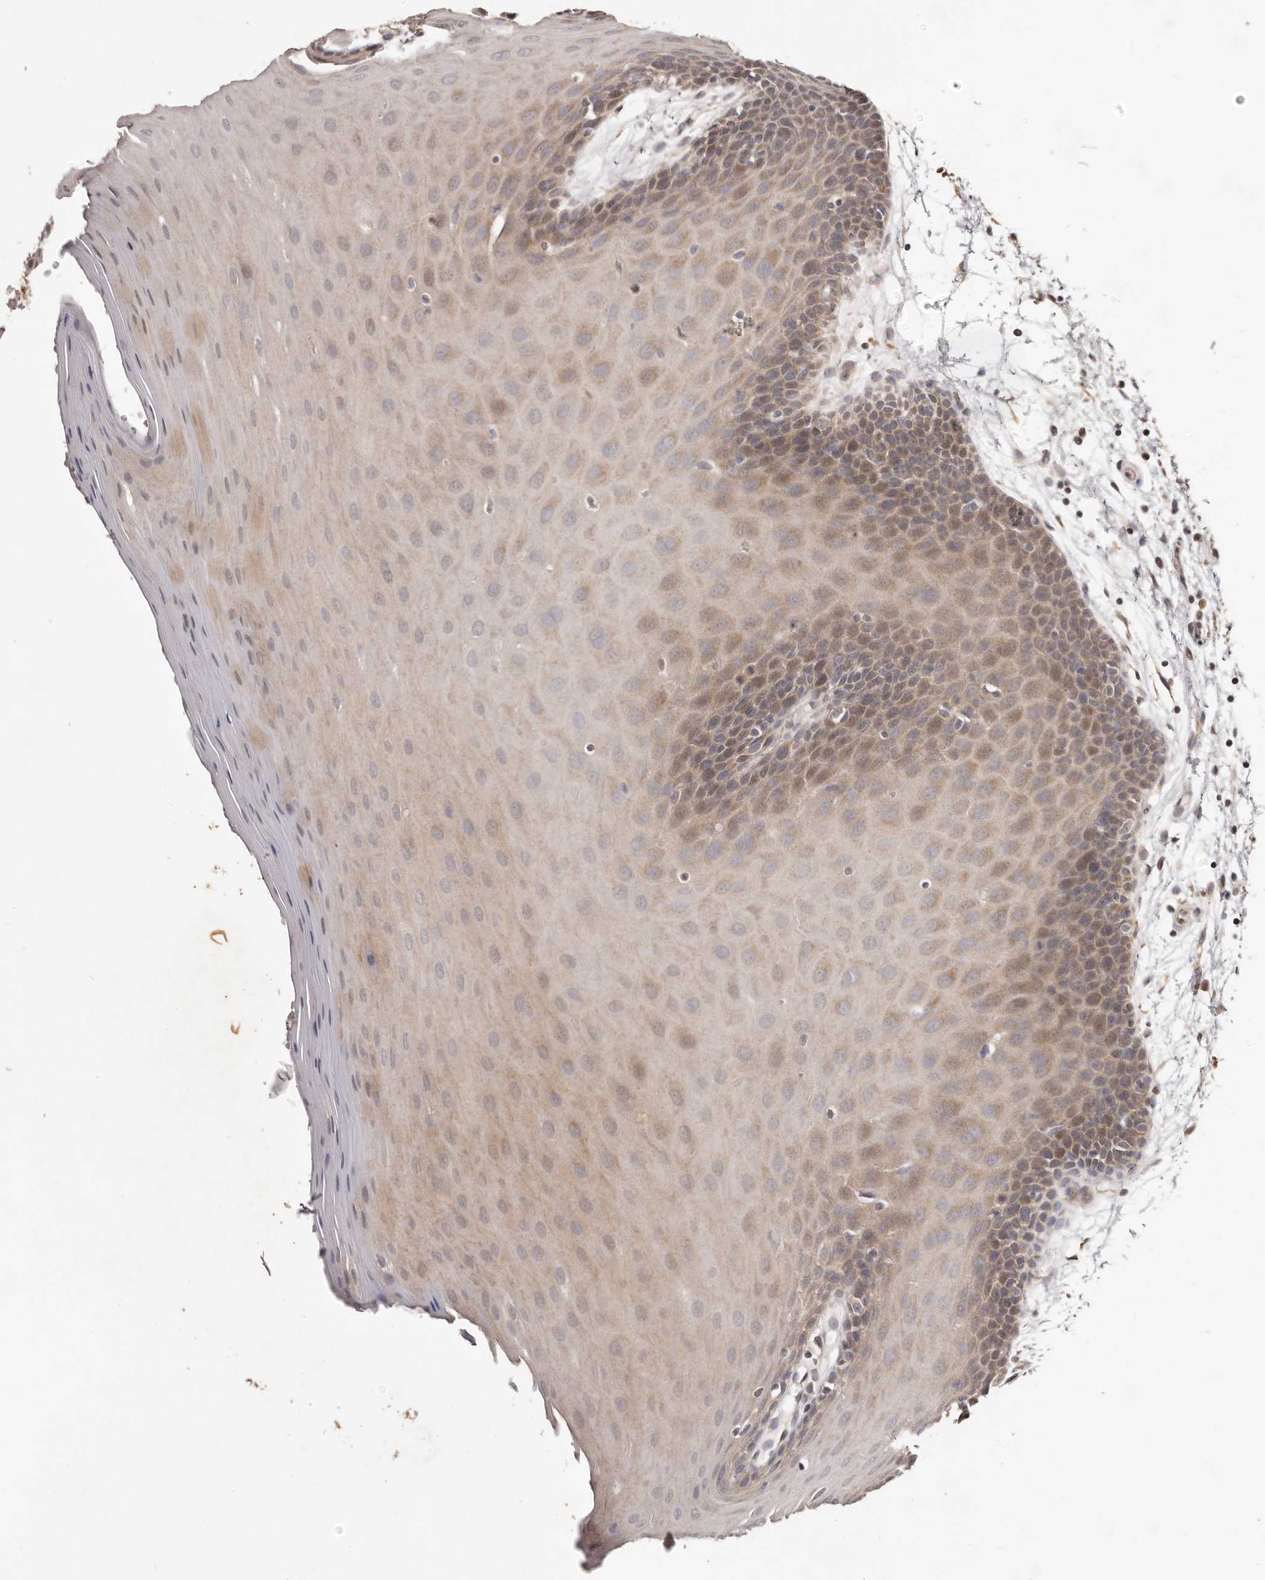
{"staining": {"intensity": "moderate", "quantity": "25%-75%", "location": "cytoplasmic/membranous"}, "tissue": "oral mucosa", "cell_type": "Squamous epithelial cells", "image_type": "normal", "snomed": [{"axis": "morphology", "description": "Normal tissue, NOS"}, {"axis": "morphology", "description": "Squamous cell carcinoma, NOS"}, {"axis": "topography", "description": "Skeletal muscle"}, {"axis": "topography", "description": "Oral tissue"}, {"axis": "topography", "description": "Salivary gland"}, {"axis": "topography", "description": "Head-Neck"}], "caption": "Immunohistochemical staining of benign human oral mucosa demonstrates moderate cytoplasmic/membranous protein expression in about 25%-75% of squamous epithelial cells.", "gene": "MTO1", "patient": {"sex": "male", "age": 54}}